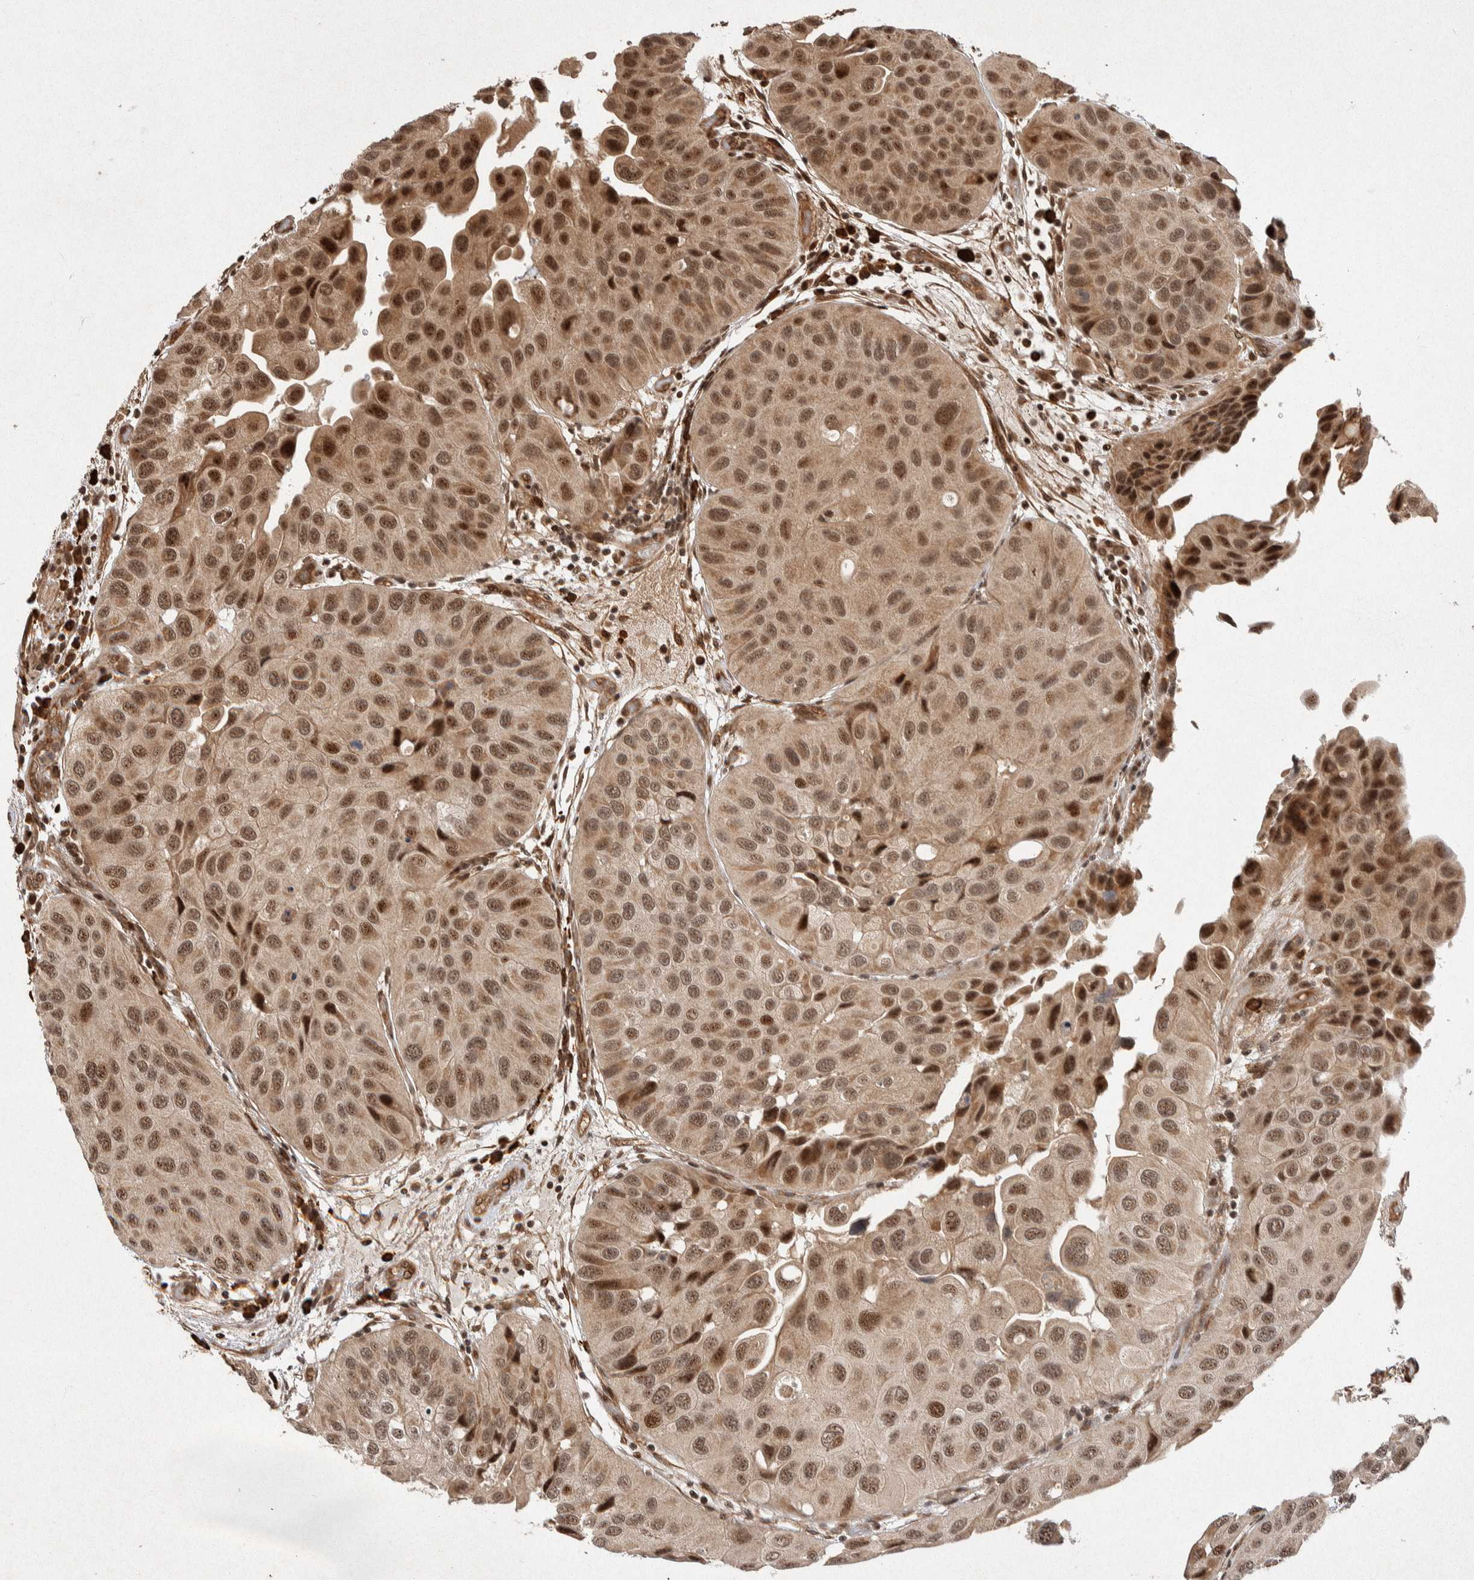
{"staining": {"intensity": "moderate", "quantity": ">75%", "location": "cytoplasmic/membranous,nuclear"}, "tissue": "urothelial cancer", "cell_type": "Tumor cells", "image_type": "cancer", "snomed": [{"axis": "morphology", "description": "Urothelial carcinoma, High grade"}, {"axis": "topography", "description": "Urinary bladder"}], "caption": "Urothelial cancer tissue displays moderate cytoplasmic/membranous and nuclear expression in approximately >75% of tumor cells, visualized by immunohistochemistry.", "gene": "TOR1B", "patient": {"sex": "female", "age": 64}}